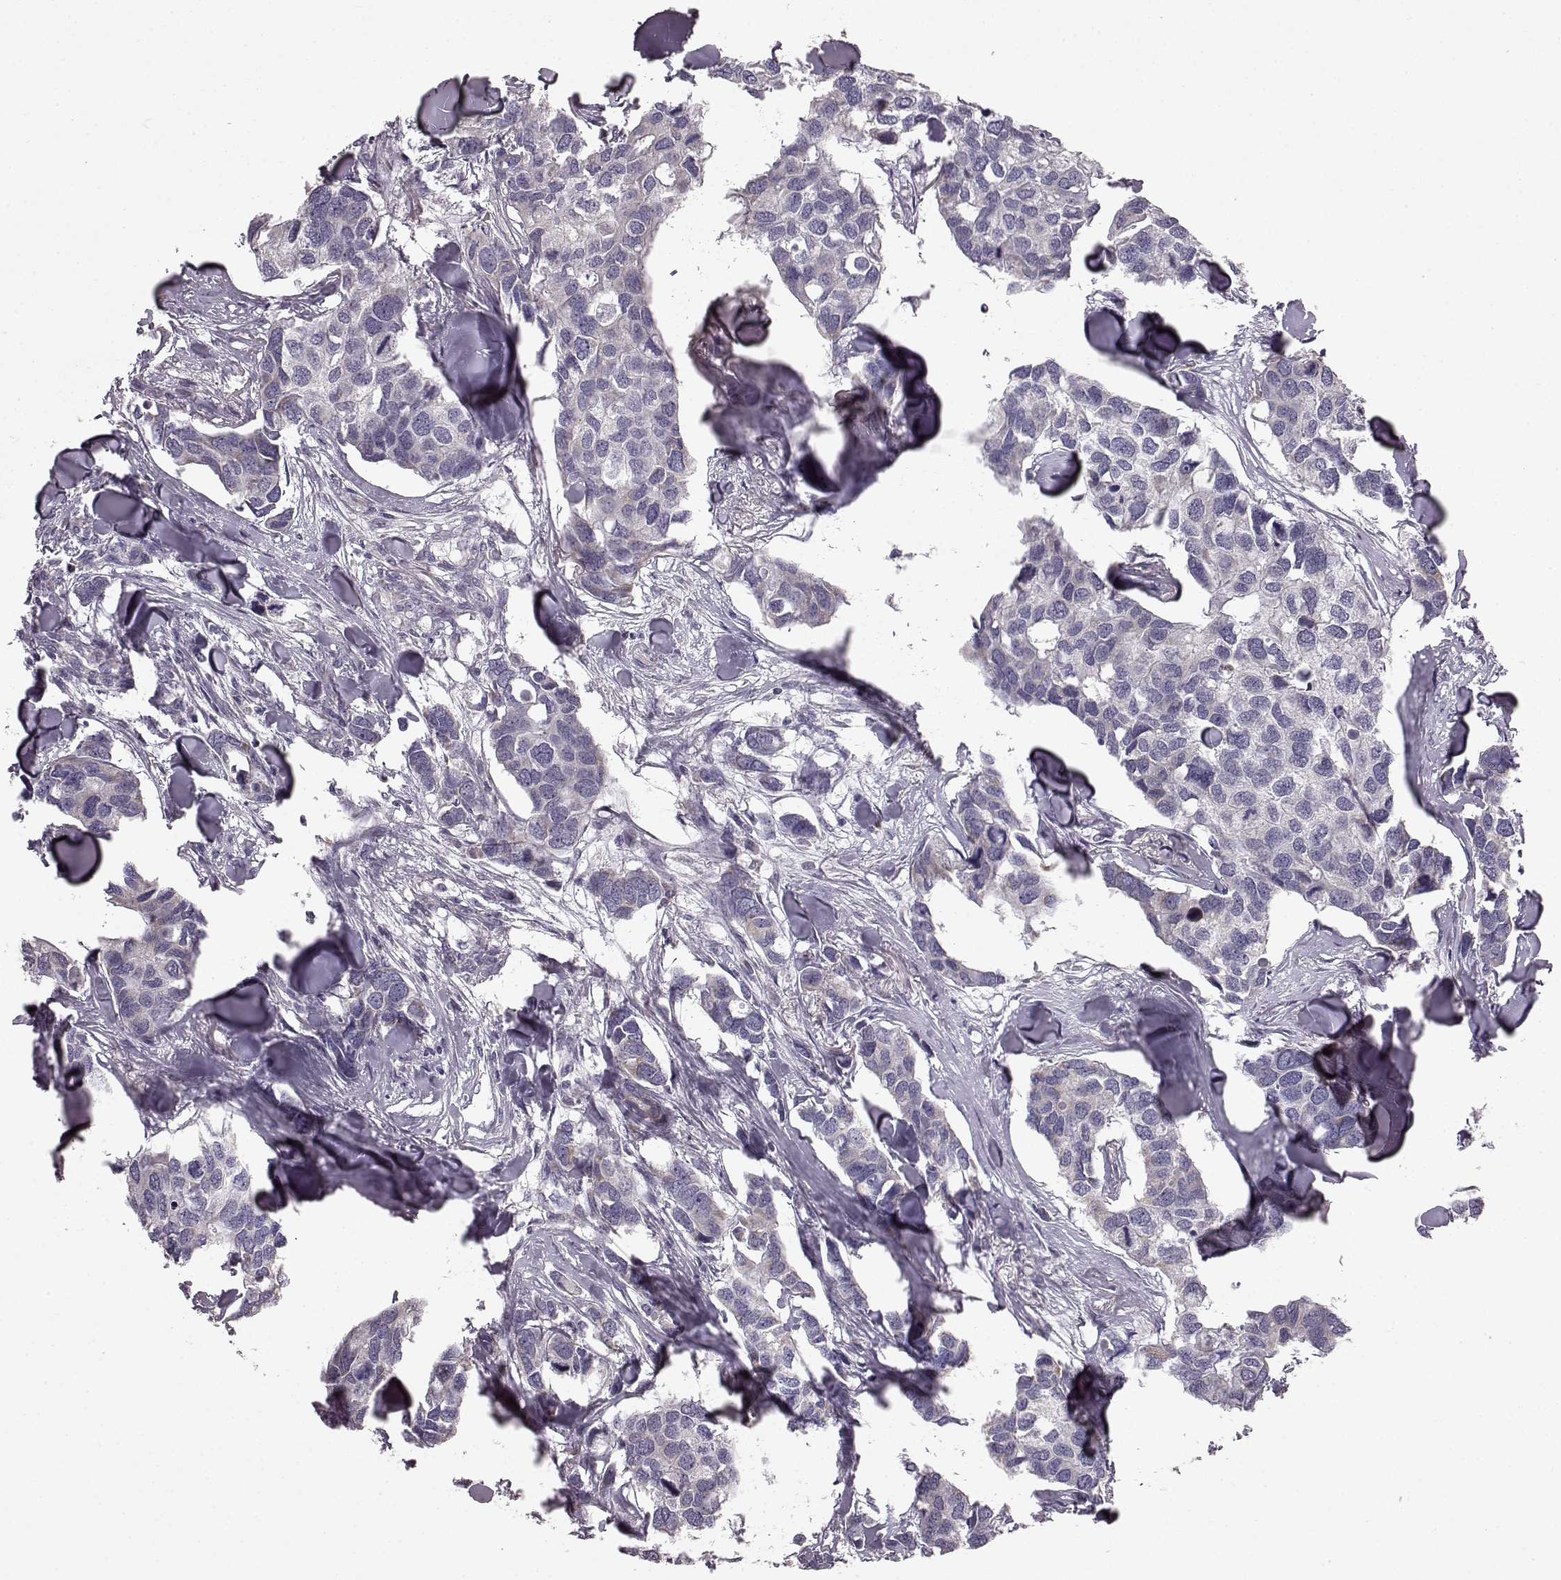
{"staining": {"intensity": "negative", "quantity": "none", "location": "none"}, "tissue": "breast cancer", "cell_type": "Tumor cells", "image_type": "cancer", "snomed": [{"axis": "morphology", "description": "Duct carcinoma"}, {"axis": "topography", "description": "Breast"}], "caption": "This histopathology image is of breast cancer stained with IHC to label a protein in brown with the nuclei are counter-stained blue. There is no expression in tumor cells.", "gene": "FAM8A1", "patient": {"sex": "female", "age": 83}}